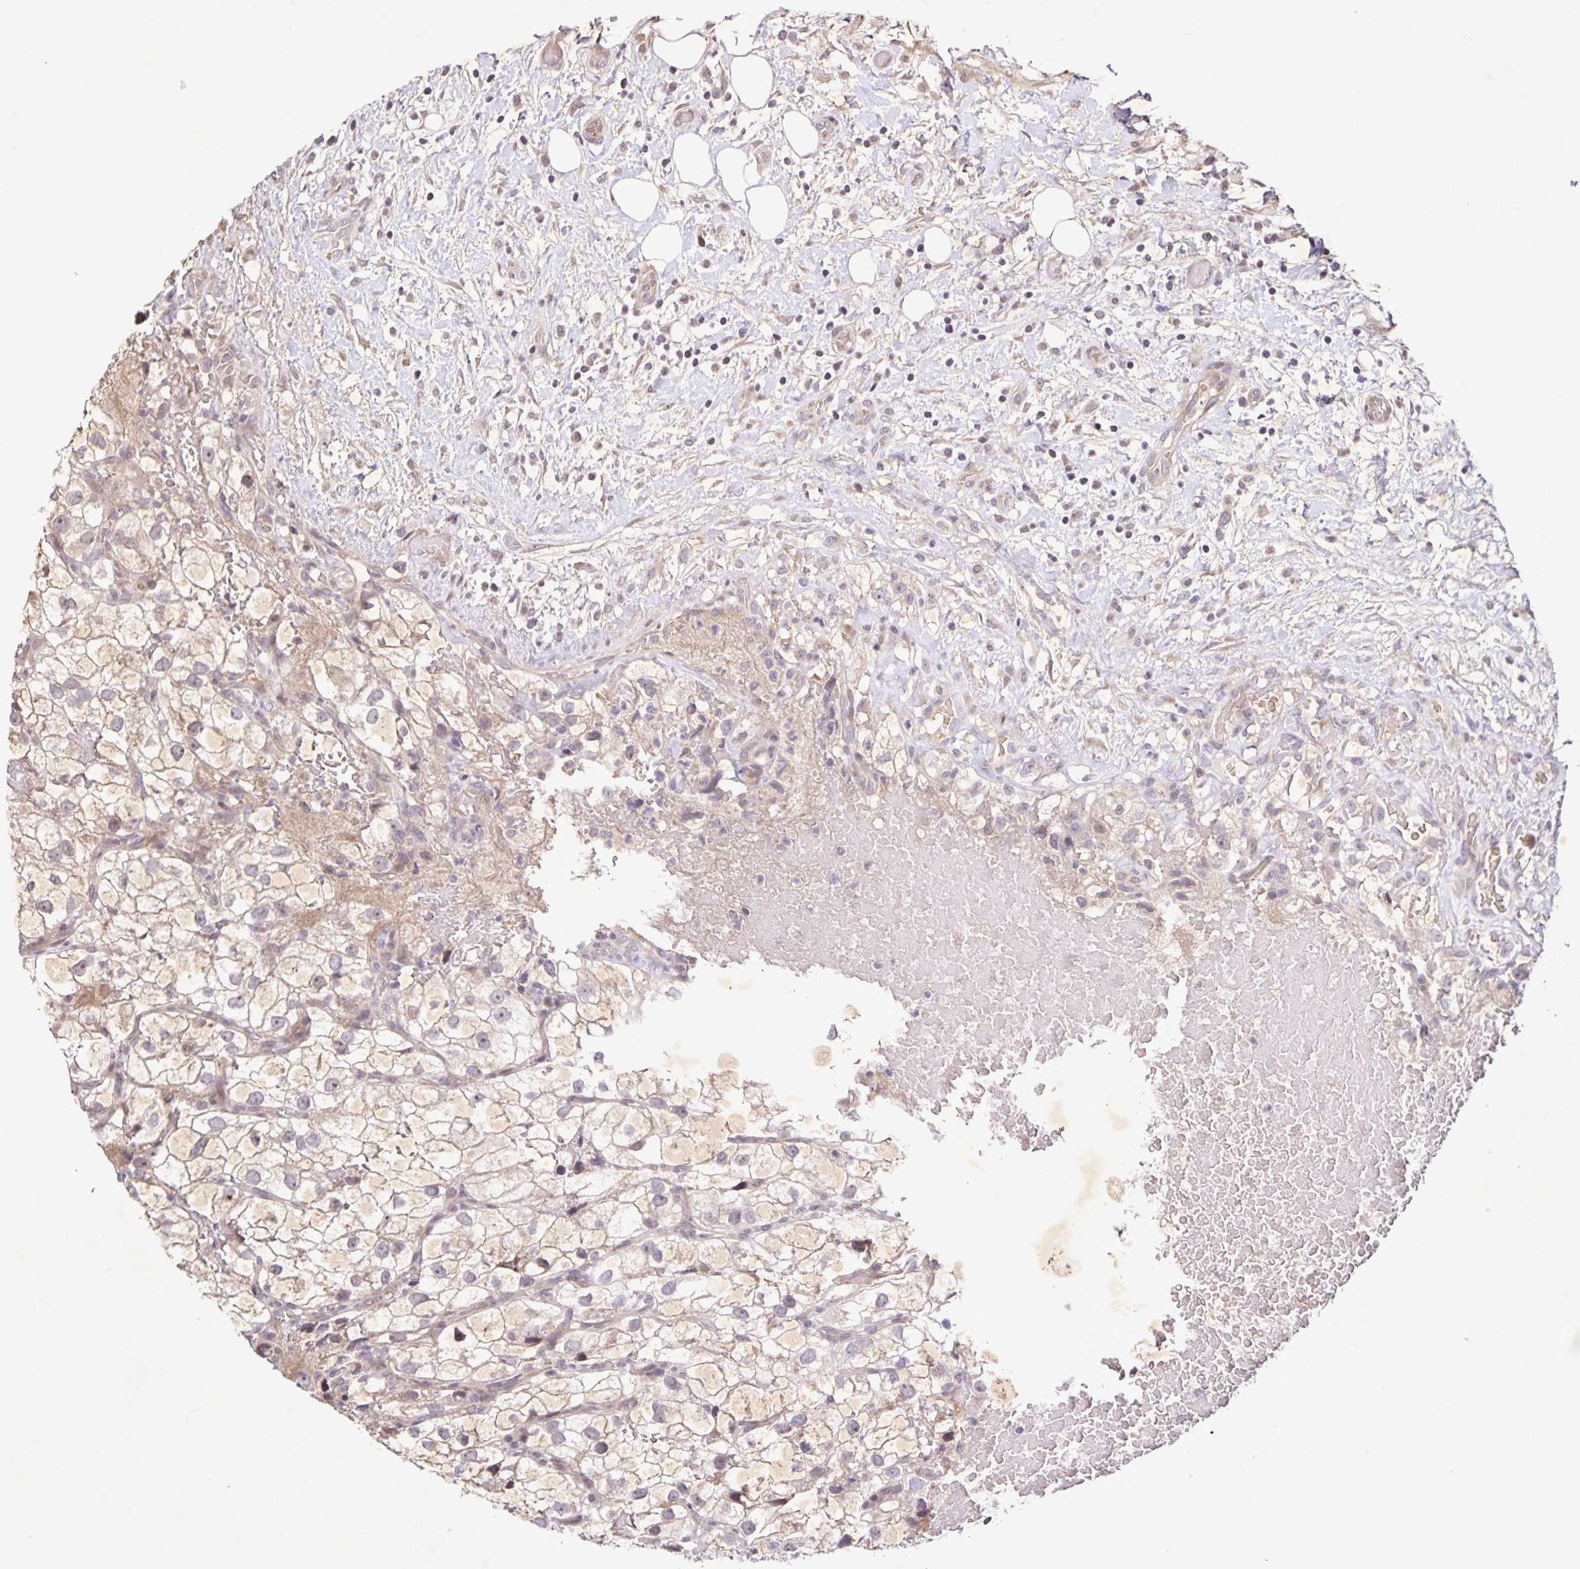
{"staining": {"intensity": "weak", "quantity": "<25%", "location": "nuclear"}, "tissue": "renal cancer", "cell_type": "Tumor cells", "image_type": "cancer", "snomed": [{"axis": "morphology", "description": "Adenocarcinoma, NOS"}, {"axis": "topography", "description": "Kidney"}], "caption": "Tumor cells are negative for protein expression in human adenocarcinoma (renal).", "gene": "GDF2", "patient": {"sex": "male", "age": 59}}